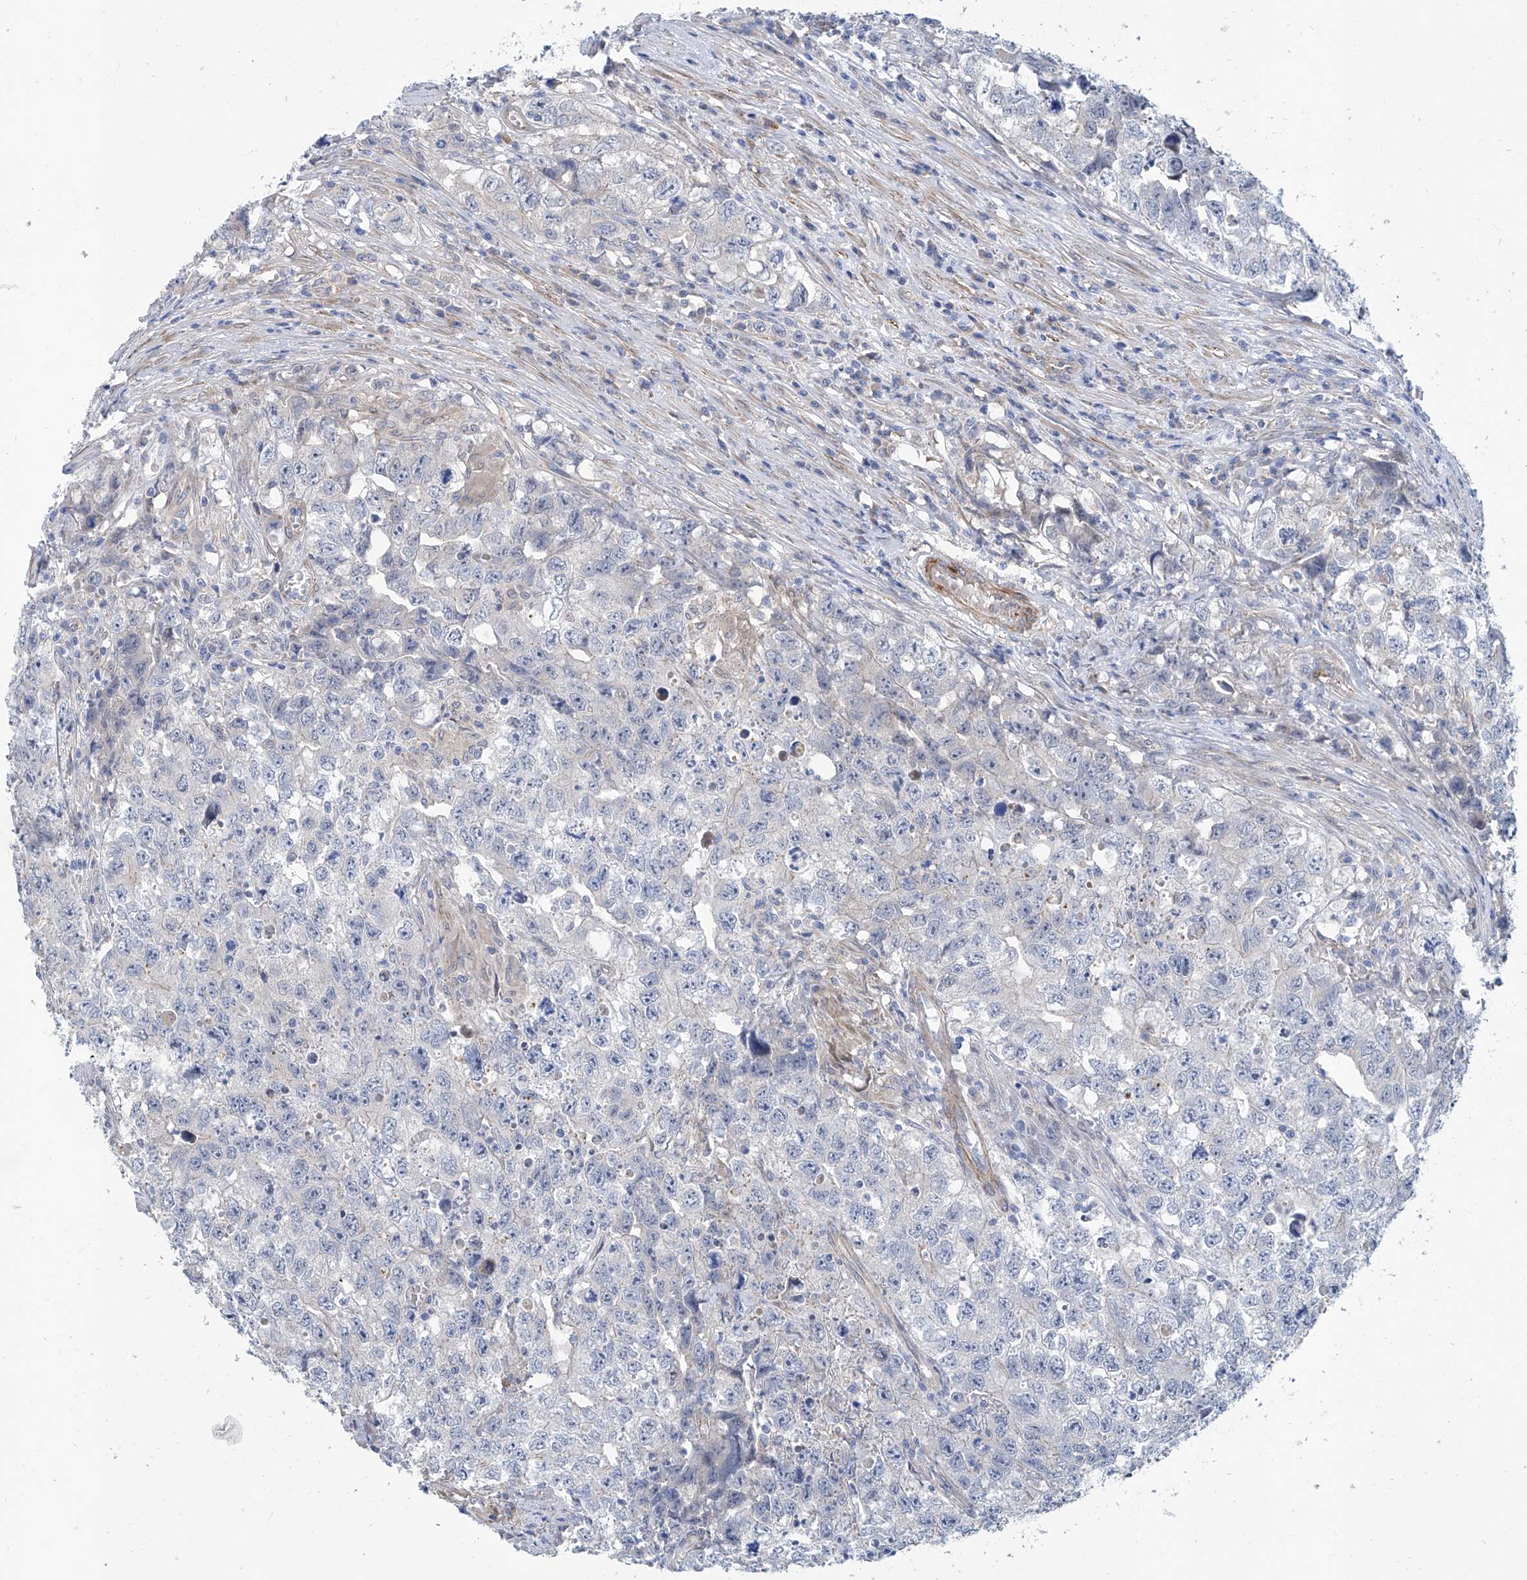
{"staining": {"intensity": "negative", "quantity": "none", "location": "none"}, "tissue": "testis cancer", "cell_type": "Tumor cells", "image_type": "cancer", "snomed": [{"axis": "morphology", "description": "Seminoma, NOS"}, {"axis": "morphology", "description": "Carcinoma, Embryonal, NOS"}, {"axis": "topography", "description": "Testis"}], "caption": "IHC micrograph of human testis cancer (embryonal carcinoma) stained for a protein (brown), which shows no positivity in tumor cells. The staining is performed using DAB brown chromogen with nuclei counter-stained in using hematoxylin.", "gene": "TNN", "patient": {"sex": "male", "age": 43}}